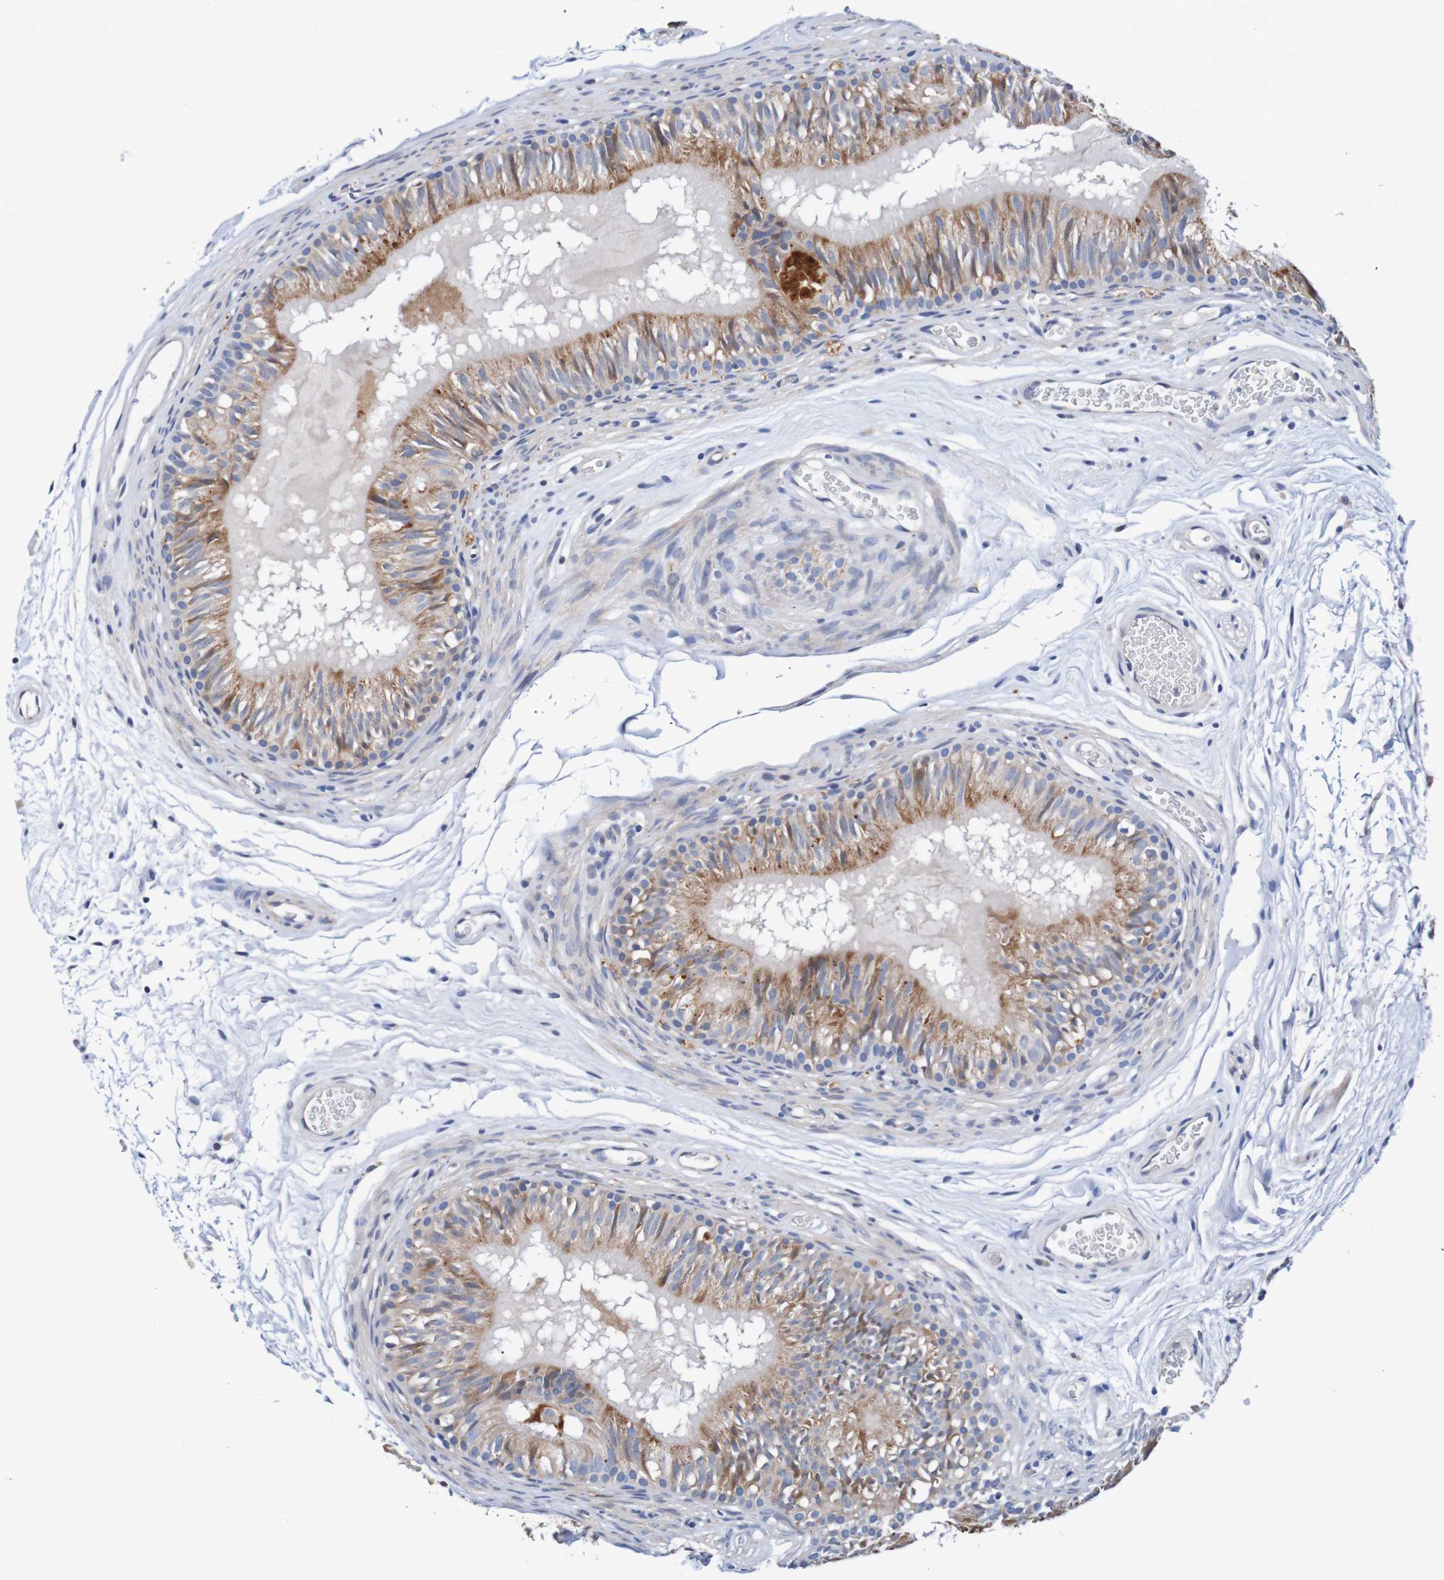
{"staining": {"intensity": "moderate", "quantity": ">75%", "location": "cytoplasmic/membranous"}, "tissue": "epididymis", "cell_type": "Glandular cells", "image_type": "normal", "snomed": [{"axis": "morphology", "description": "Normal tissue, NOS"}, {"axis": "topography", "description": "Epididymis"}], "caption": "DAB immunohistochemical staining of normal human epididymis displays moderate cytoplasmic/membranous protein expression in about >75% of glandular cells.", "gene": "FIBP", "patient": {"sex": "male", "age": 36}}